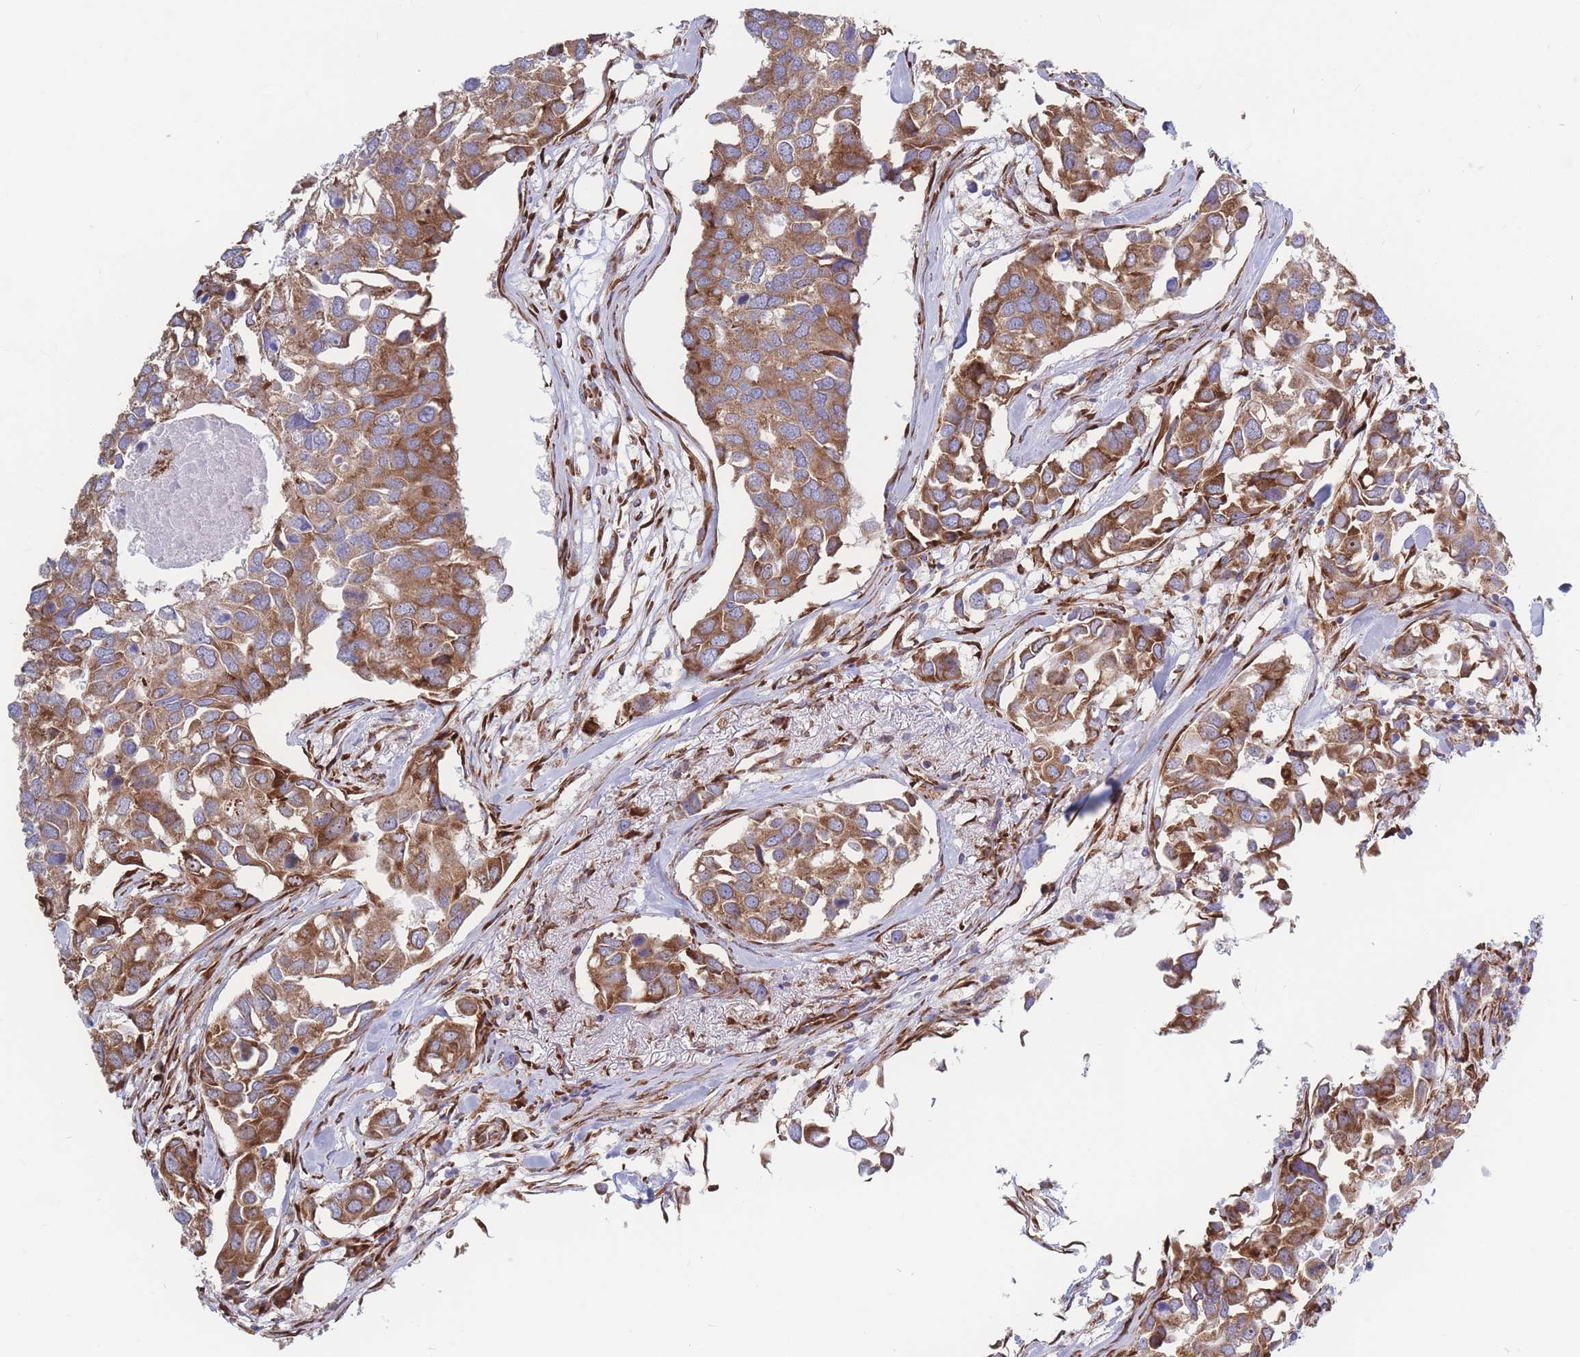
{"staining": {"intensity": "moderate", "quantity": ">75%", "location": "cytoplasmic/membranous"}, "tissue": "breast cancer", "cell_type": "Tumor cells", "image_type": "cancer", "snomed": [{"axis": "morphology", "description": "Duct carcinoma"}, {"axis": "topography", "description": "Breast"}], "caption": "Protein analysis of breast cancer tissue shows moderate cytoplasmic/membranous expression in approximately >75% of tumor cells. (DAB (3,3'-diaminobenzidine) = brown stain, brightfield microscopy at high magnification).", "gene": "RPL8", "patient": {"sex": "female", "age": 83}}